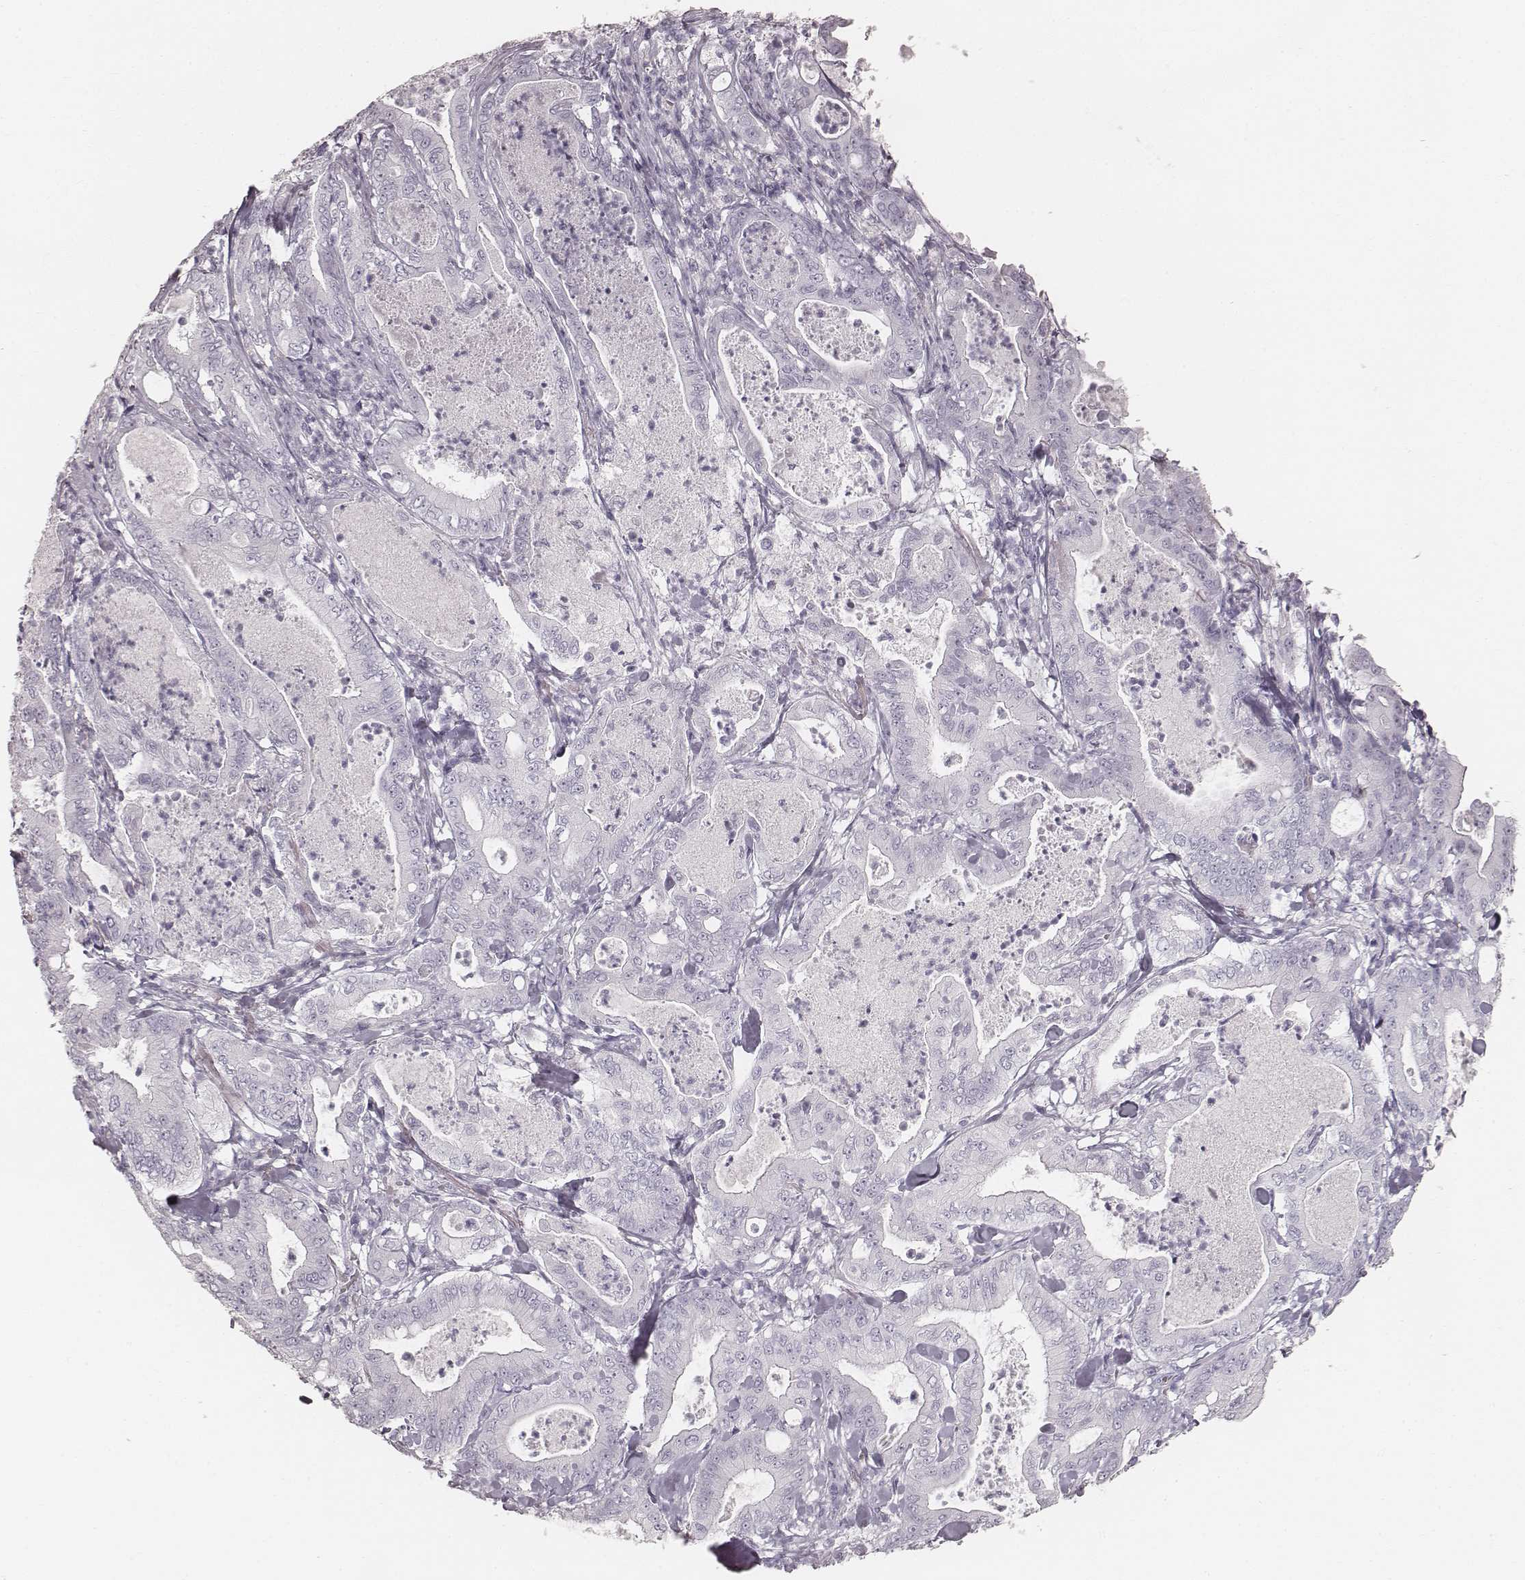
{"staining": {"intensity": "negative", "quantity": "none", "location": "none"}, "tissue": "pancreatic cancer", "cell_type": "Tumor cells", "image_type": "cancer", "snomed": [{"axis": "morphology", "description": "Adenocarcinoma, NOS"}, {"axis": "topography", "description": "Pancreas"}], "caption": "High magnification brightfield microscopy of pancreatic cancer (adenocarcinoma) stained with DAB (3,3'-diaminobenzidine) (brown) and counterstained with hematoxylin (blue): tumor cells show no significant expression.", "gene": "KRT34", "patient": {"sex": "male", "age": 71}}